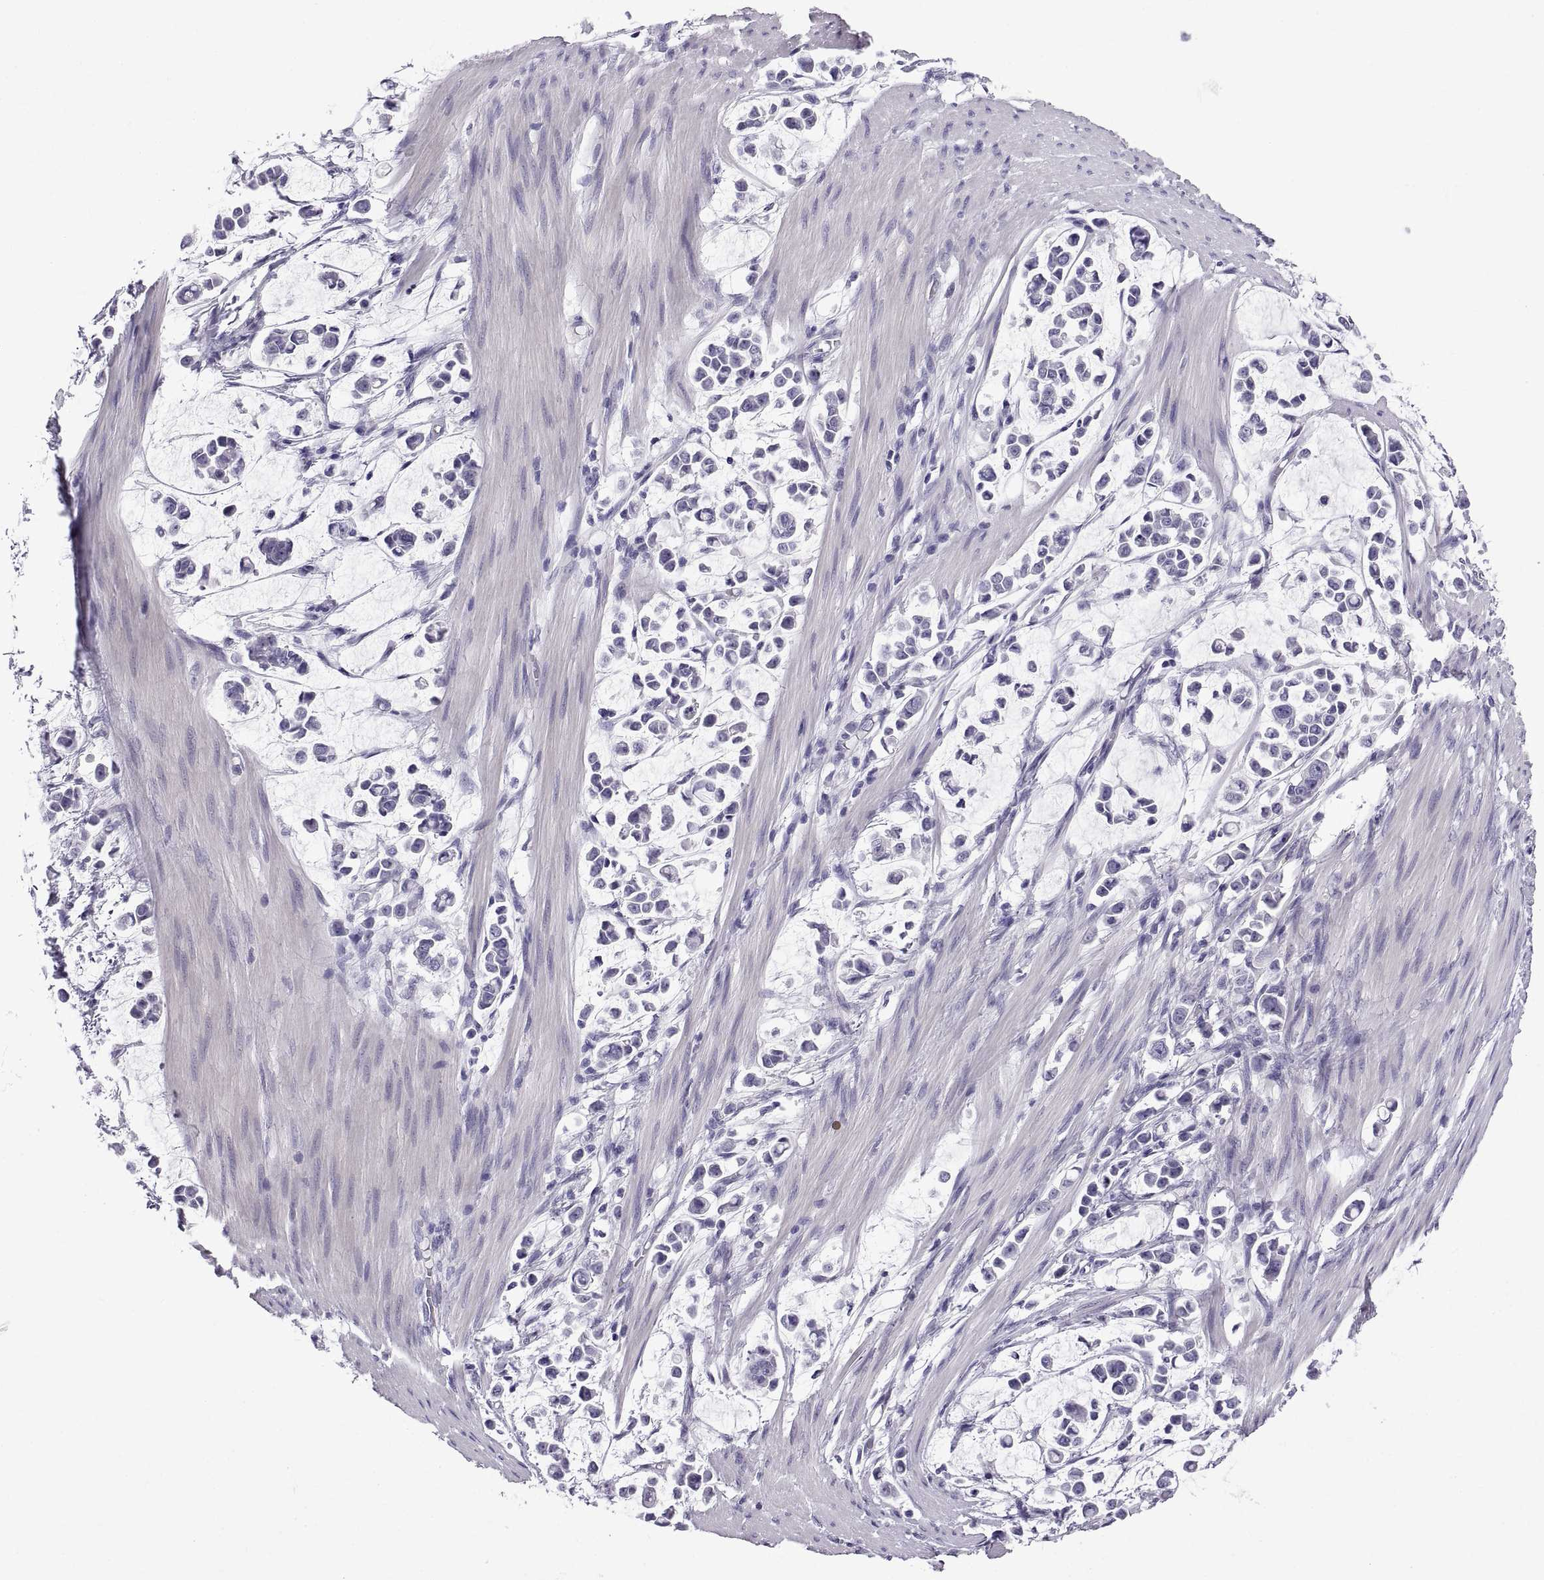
{"staining": {"intensity": "negative", "quantity": "none", "location": "none"}, "tissue": "stomach cancer", "cell_type": "Tumor cells", "image_type": "cancer", "snomed": [{"axis": "morphology", "description": "Adenocarcinoma, NOS"}, {"axis": "topography", "description": "Stomach"}], "caption": "DAB immunohistochemical staining of adenocarcinoma (stomach) shows no significant positivity in tumor cells. (DAB immunohistochemistry (IHC) with hematoxylin counter stain).", "gene": "SPDYE1", "patient": {"sex": "male", "age": 82}}